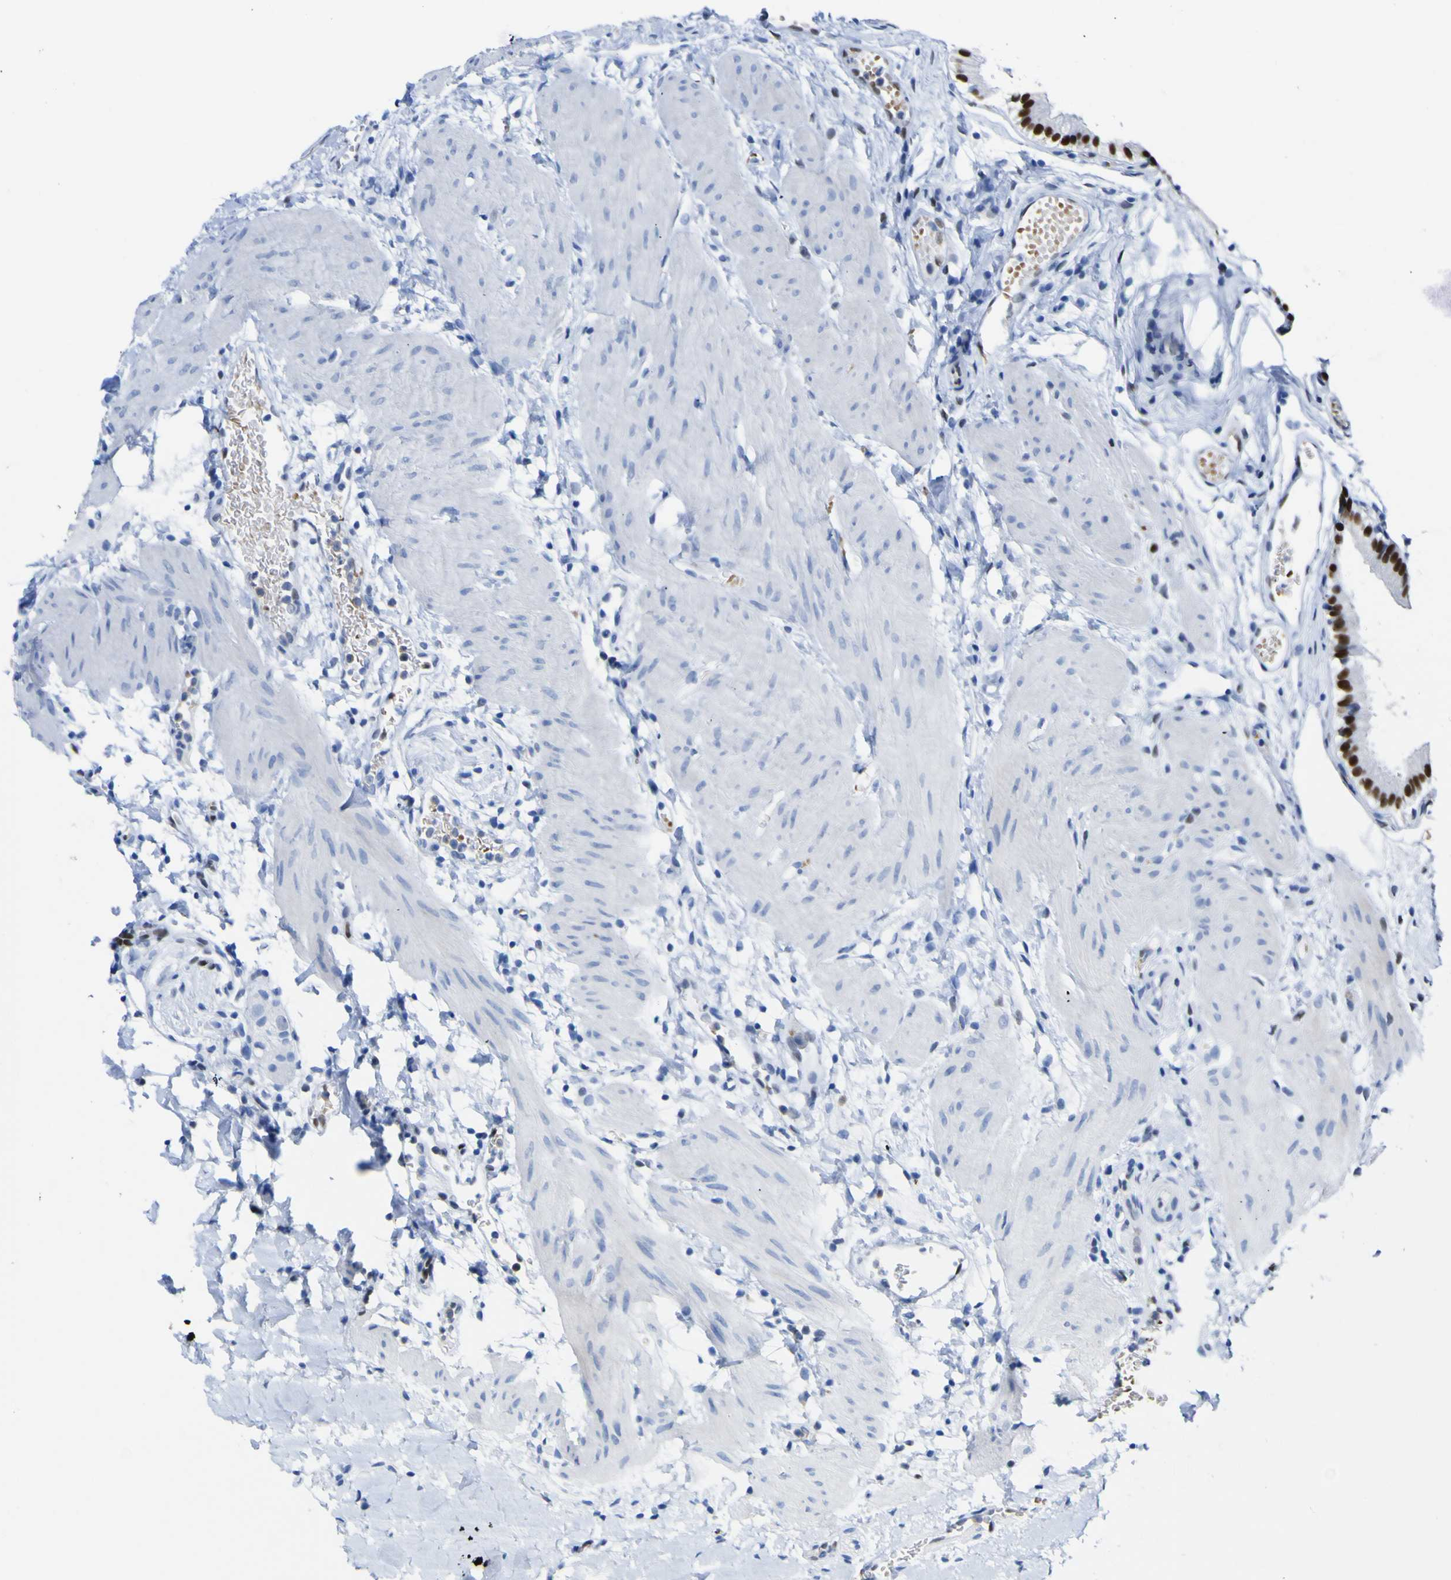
{"staining": {"intensity": "strong", "quantity": ">75%", "location": "nuclear"}, "tissue": "gallbladder", "cell_type": "Glandular cells", "image_type": "normal", "snomed": [{"axis": "morphology", "description": "Normal tissue, NOS"}, {"axis": "topography", "description": "Gallbladder"}], "caption": "Protein expression analysis of unremarkable gallbladder reveals strong nuclear expression in about >75% of glandular cells.", "gene": "DACH1", "patient": {"sex": "female", "age": 26}}